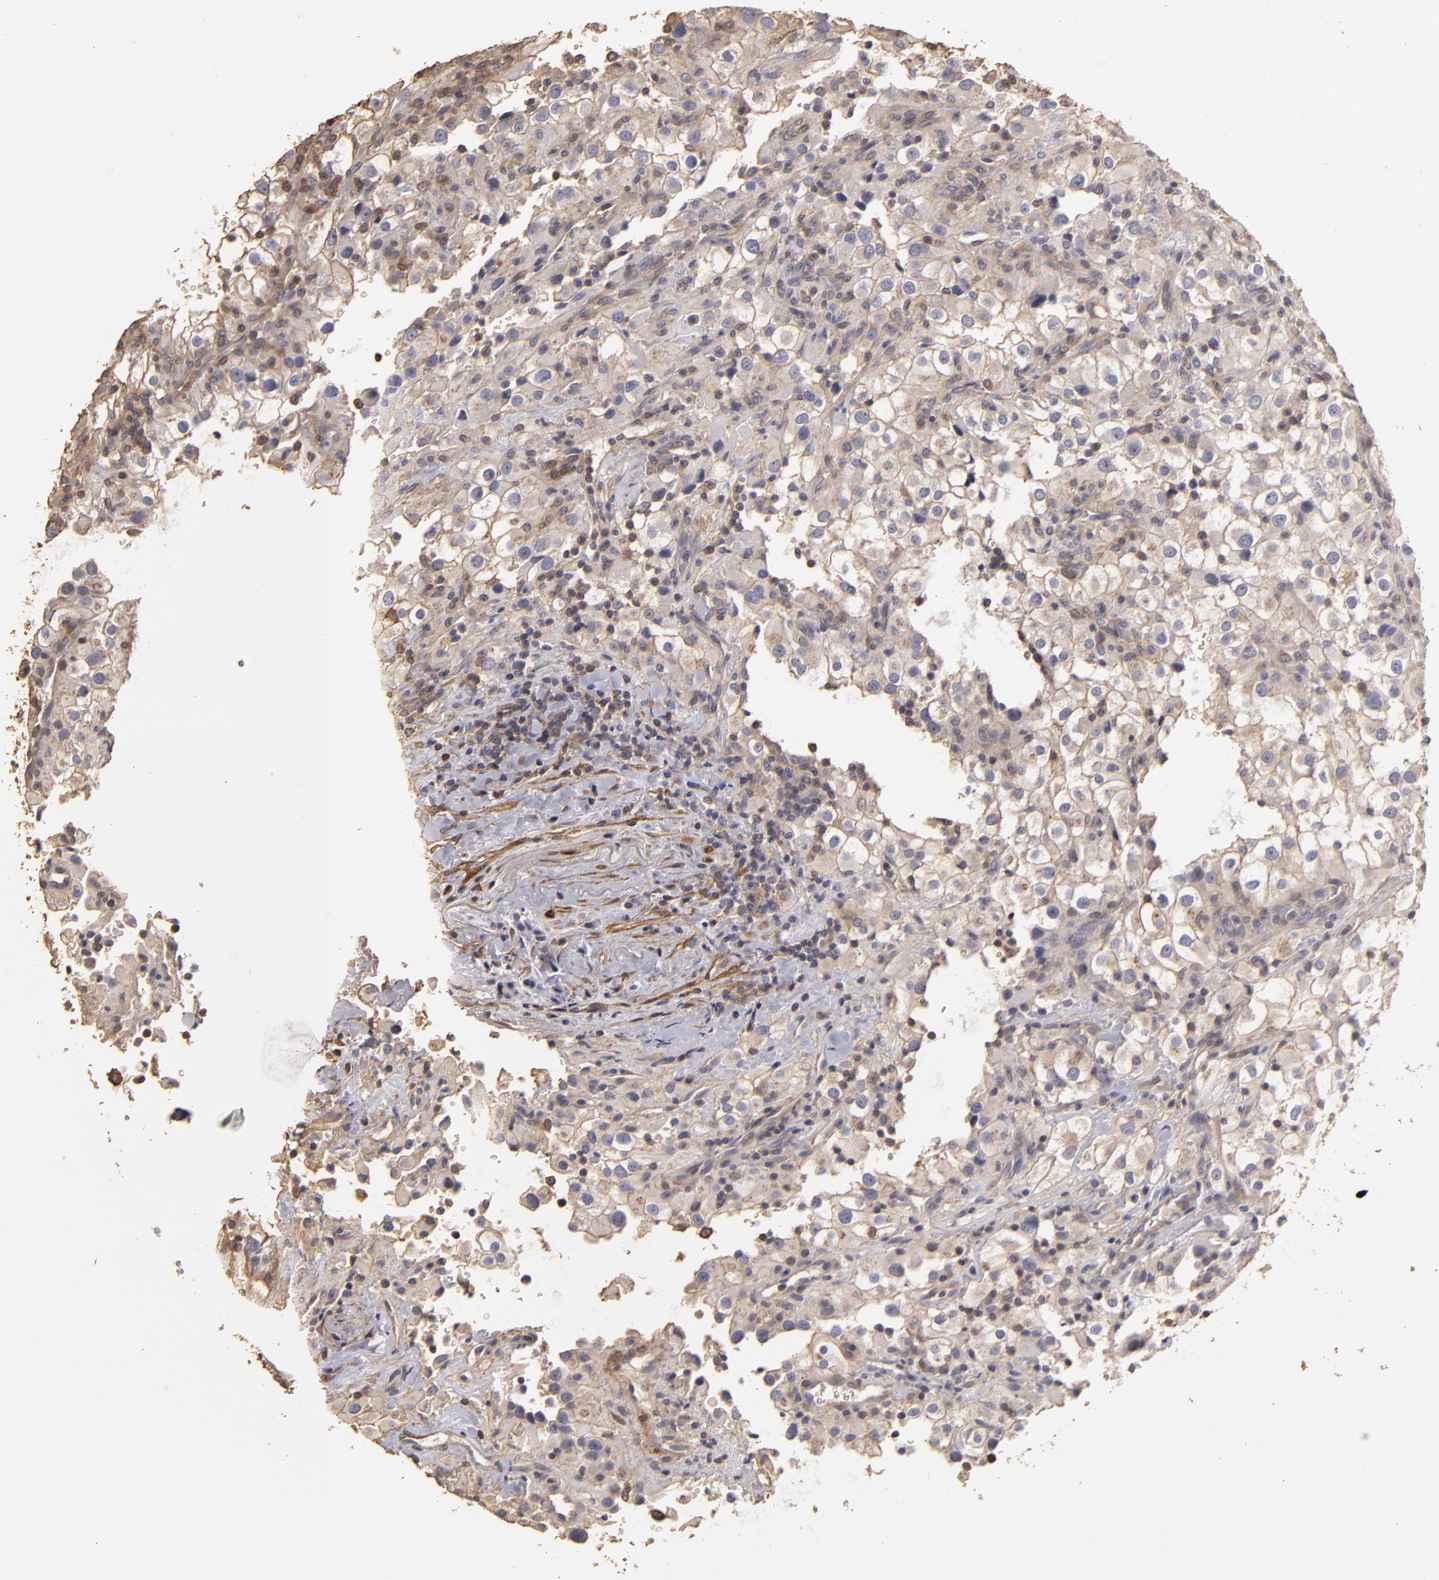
{"staining": {"intensity": "weak", "quantity": ">75%", "location": "cytoplasmic/membranous"}, "tissue": "renal cancer", "cell_type": "Tumor cells", "image_type": "cancer", "snomed": [{"axis": "morphology", "description": "Adenocarcinoma, NOS"}, {"axis": "topography", "description": "Kidney"}], "caption": "Renal cancer stained with immunohistochemistry (IHC) displays weak cytoplasmic/membranous positivity in about >75% of tumor cells.", "gene": "HSPB6", "patient": {"sex": "female", "age": 52}}